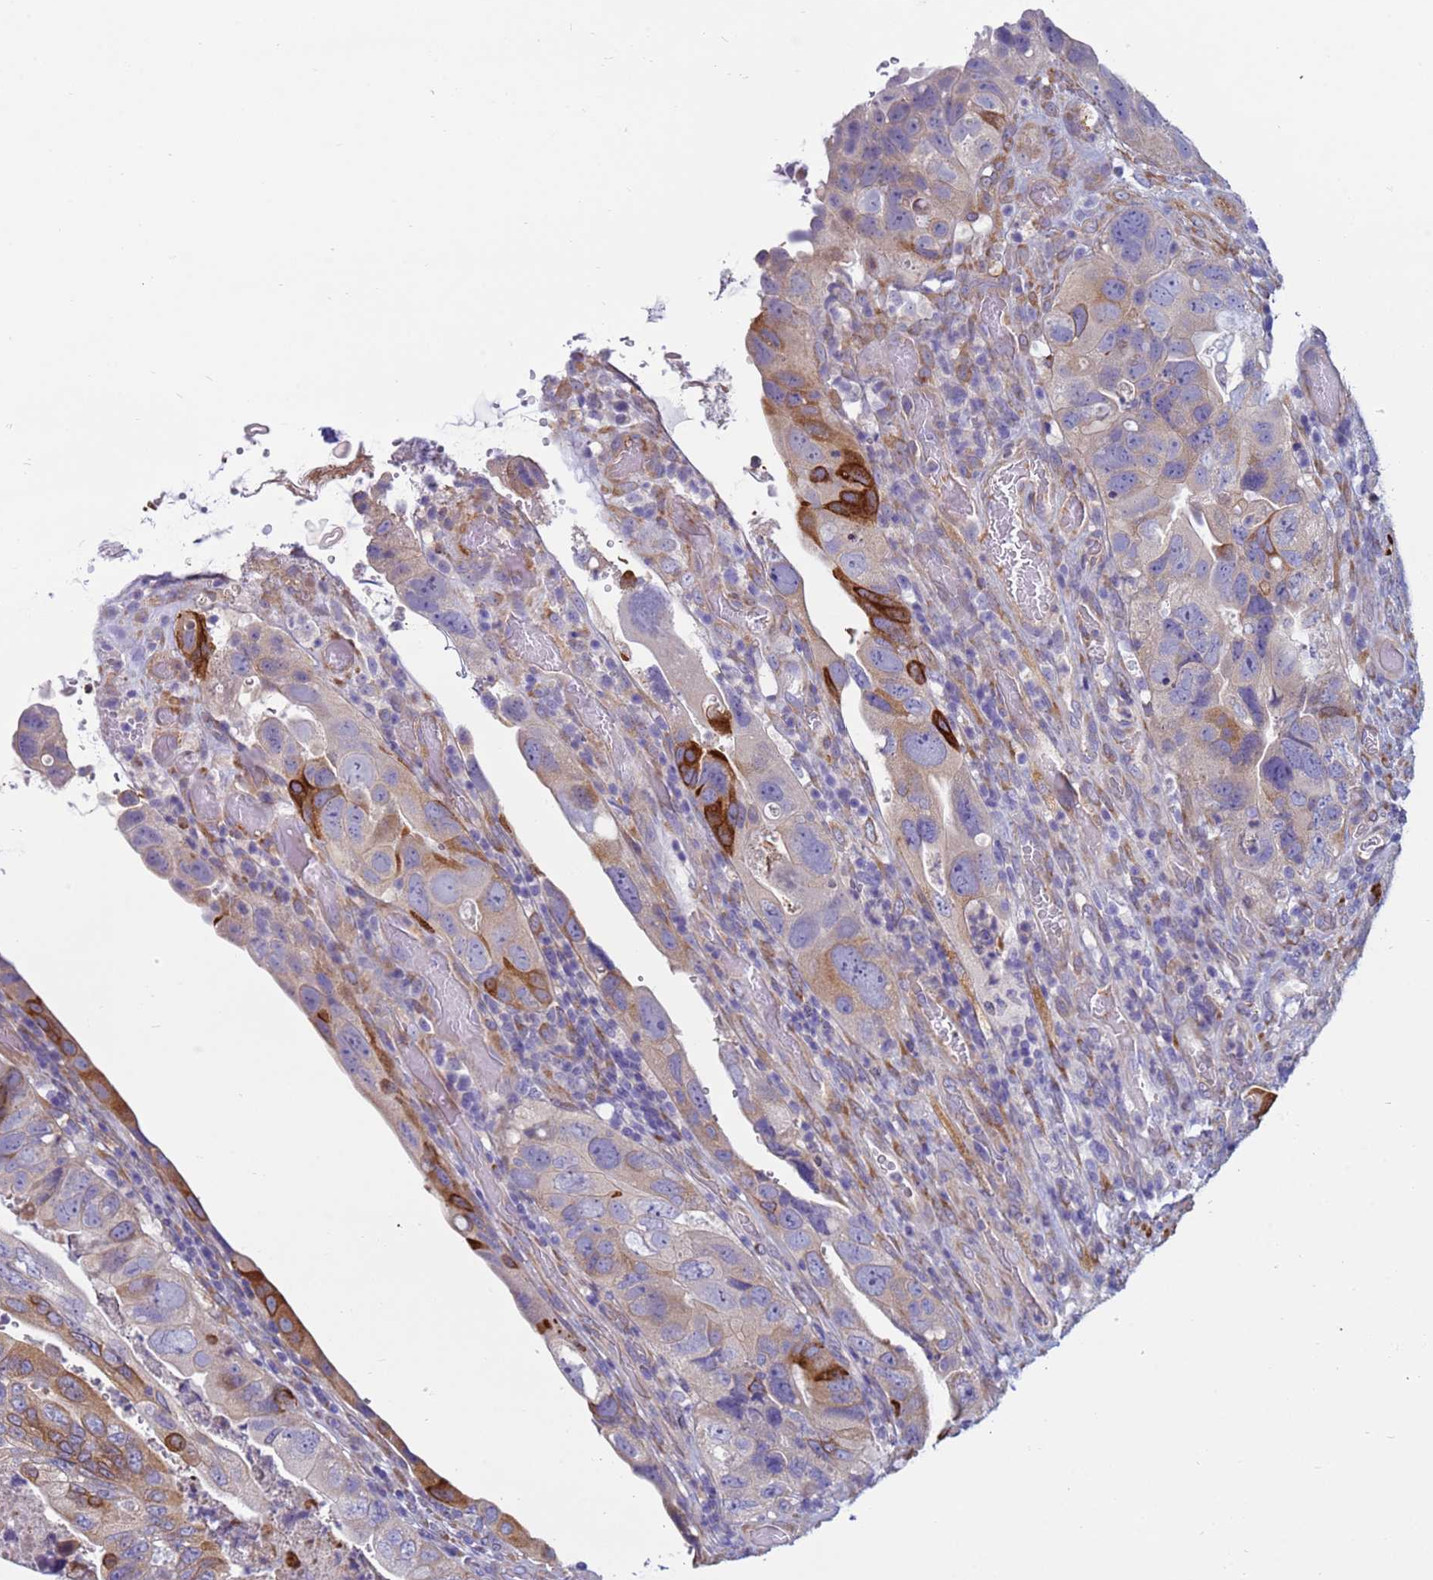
{"staining": {"intensity": "moderate", "quantity": "<25%", "location": "cytoplasmic/membranous"}, "tissue": "colorectal cancer", "cell_type": "Tumor cells", "image_type": "cancer", "snomed": [{"axis": "morphology", "description": "Adenocarcinoma, NOS"}, {"axis": "topography", "description": "Rectum"}], "caption": "Immunohistochemistry of human colorectal cancer demonstrates low levels of moderate cytoplasmic/membranous expression in approximately <25% of tumor cells. Using DAB (3,3'-diaminobenzidine) (brown) and hematoxylin (blue) stains, captured at high magnification using brightfield microscopy.", "gene": "TRPC6", "patient": {"sex": "male", "age": 63}}